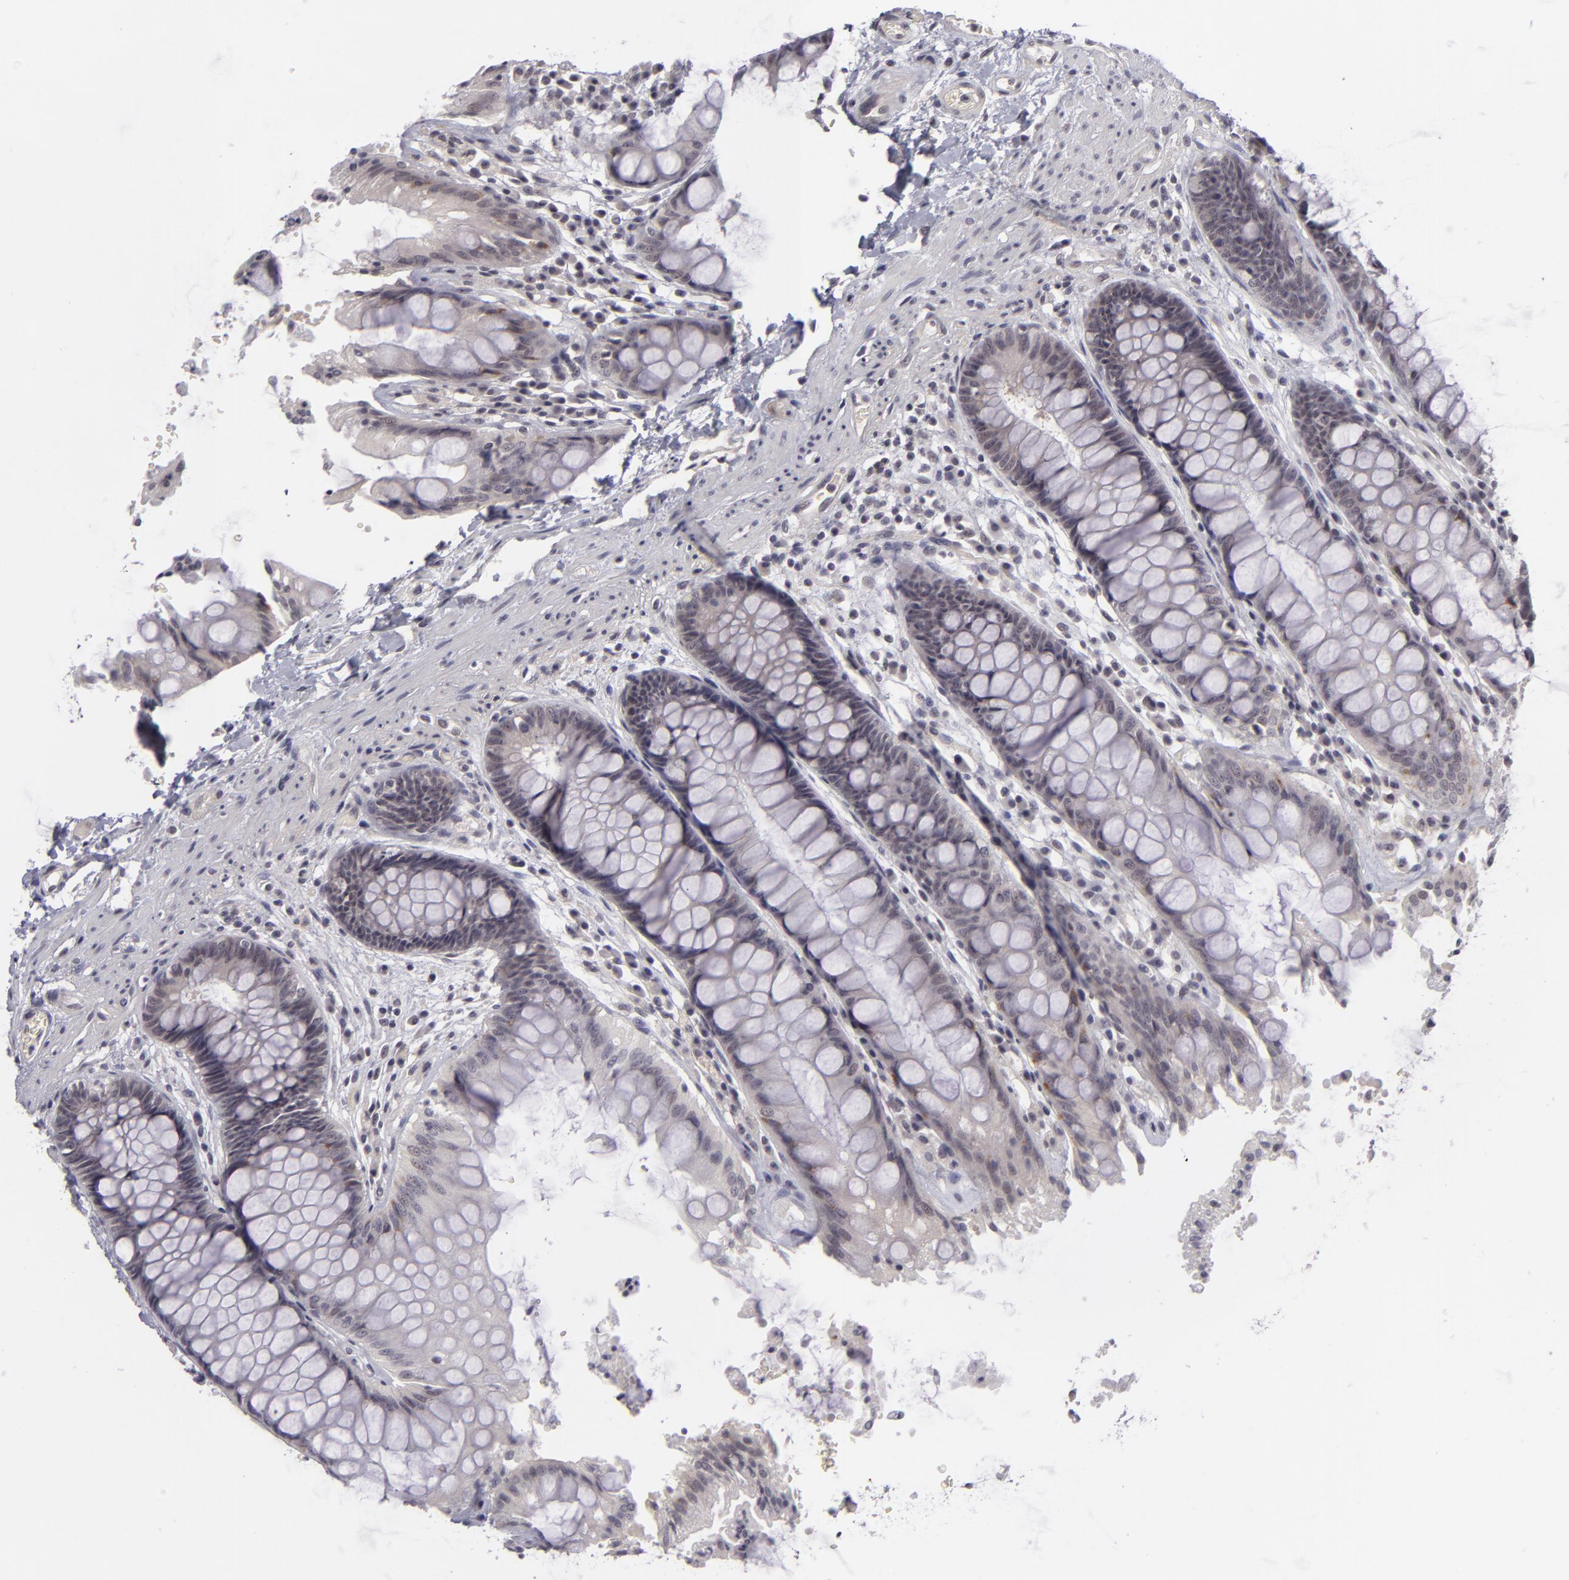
{"staining": {"intensity": "negative", "quantity": "none", "location": "none"}, "tissue": "rectum", "cell_type": "Glandular cells", "image_type": "normal", "snomed": [{"axis": "morphology", "description": "Normal tissue, NOS"}, {"axis": "topography", "description": "Rectum"}], "caption": "IHC histopathology image of normal human rectum stained for a protein (brown), which shows no staining in glandular cells.", "gene": "DLG3", "patient": {"sex": "female", "age": 46}}